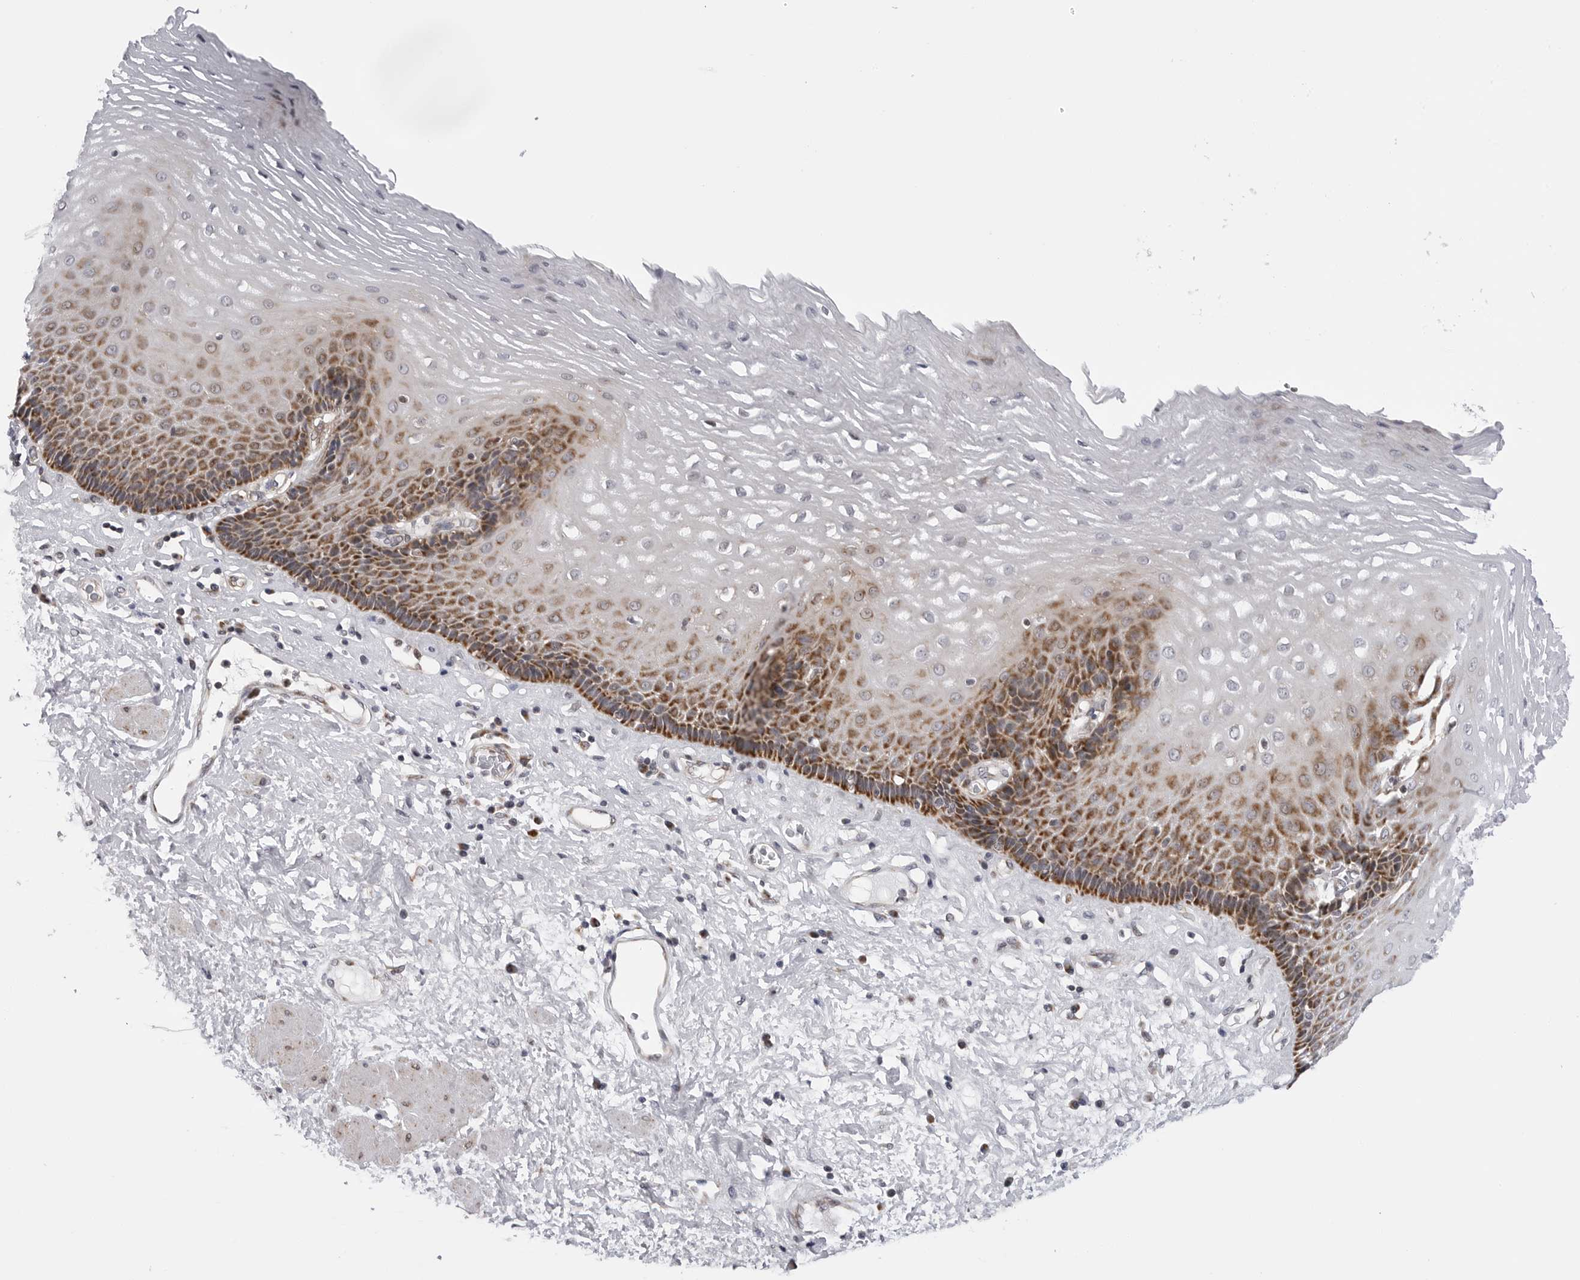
{"staining": {"intensity": "strong", "quantity": "25%-75%", "location": "cytoplasmic/membranous"}, "tissue": "esophagus", "cell_type": "Squamous epithelial cells", "image_type": "normal", "snomed": [{"axis": "morphology", "description": "Normal tissue, NOS"}, {"axis": "morphology", "description": "Adenocarcinoma, NOS"}, {"axis": "topography", "description": "Esophagus"}], "caption": "Squamous epithelial cells display high levels of strong cytoplasmic/membranous expression in approximately 25%-75% of cells in normal esophagus.", "gene": "CDK20", "patient": {"sex": "male", "age": 62}}